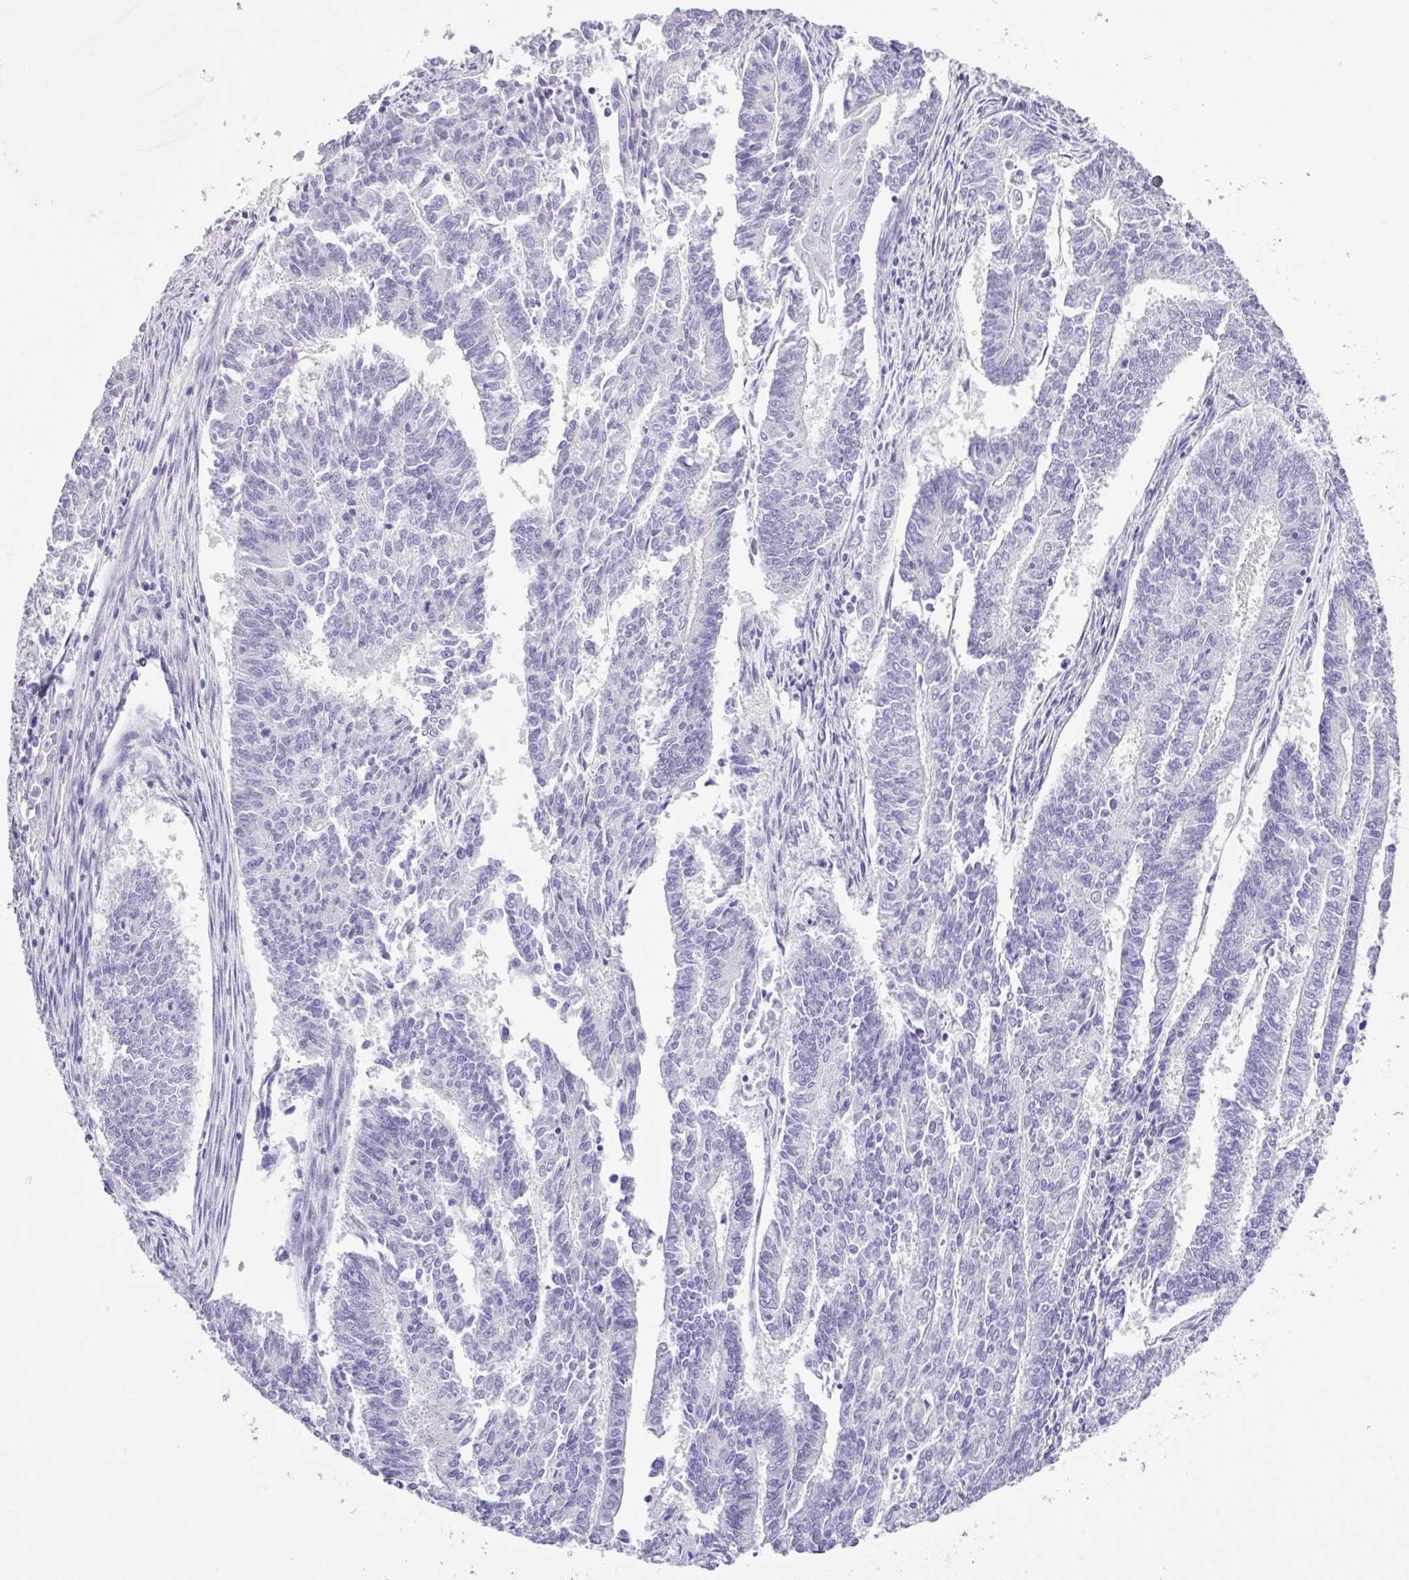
{"staining": {"intensity": "negative", "quantity": "none", "location": "none"}, "tissue": "endometrial cancer", "cell_type": "Tumor cells", "image_type": "cancer", "snomed": [{"axis": "morphology", "description": "Adenocarcinoma, NOS"}, {"axis": "topography", "description": "Endometrium"}], "caption": "Adenocarcinoma (endometrial) was stained to show a protein in brown. There is no significant expression in tumor cells.", "gene": "ZG16", "patient": {"sex": "female", "age": 59}}